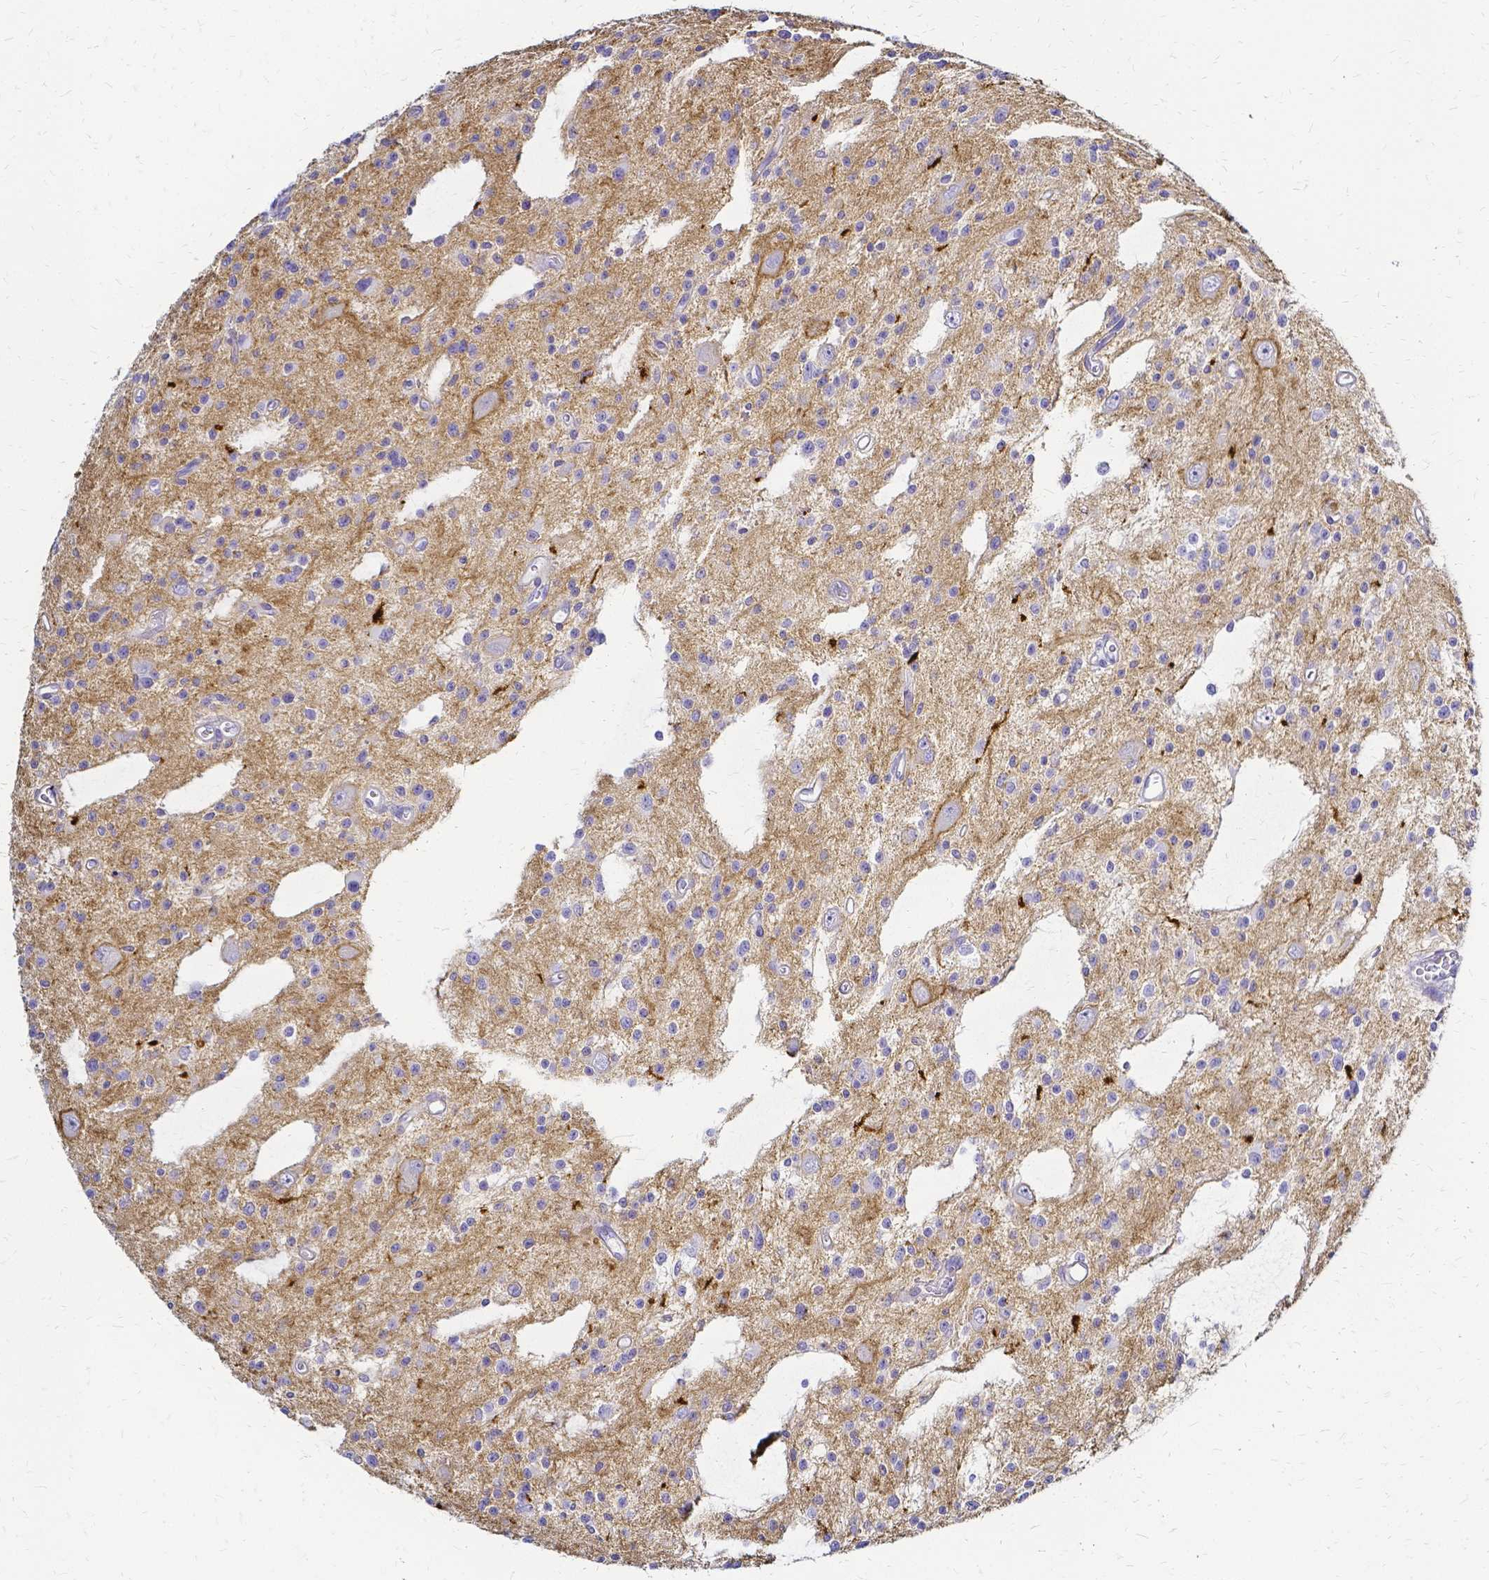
{"staining": {"intensity": "negative", "quantity": "none", "location": "none"}, "tissue": "glioma", "cell_type": "Tumor cells", "image_type": "cancer", "snomed": [{"axis": "morphology", "description": "Glioma, malignant, Low grade"}, {"axis": "topography", "description": "Brain"}], "caption": "Immunohistochemistry histopathology image of malignant low-grade glioma stained for a protein (brown), which demonstrates no expression in tumor cells.", "gene": "HSPA12A", "patient": {"sex": "male", "age": 43}}